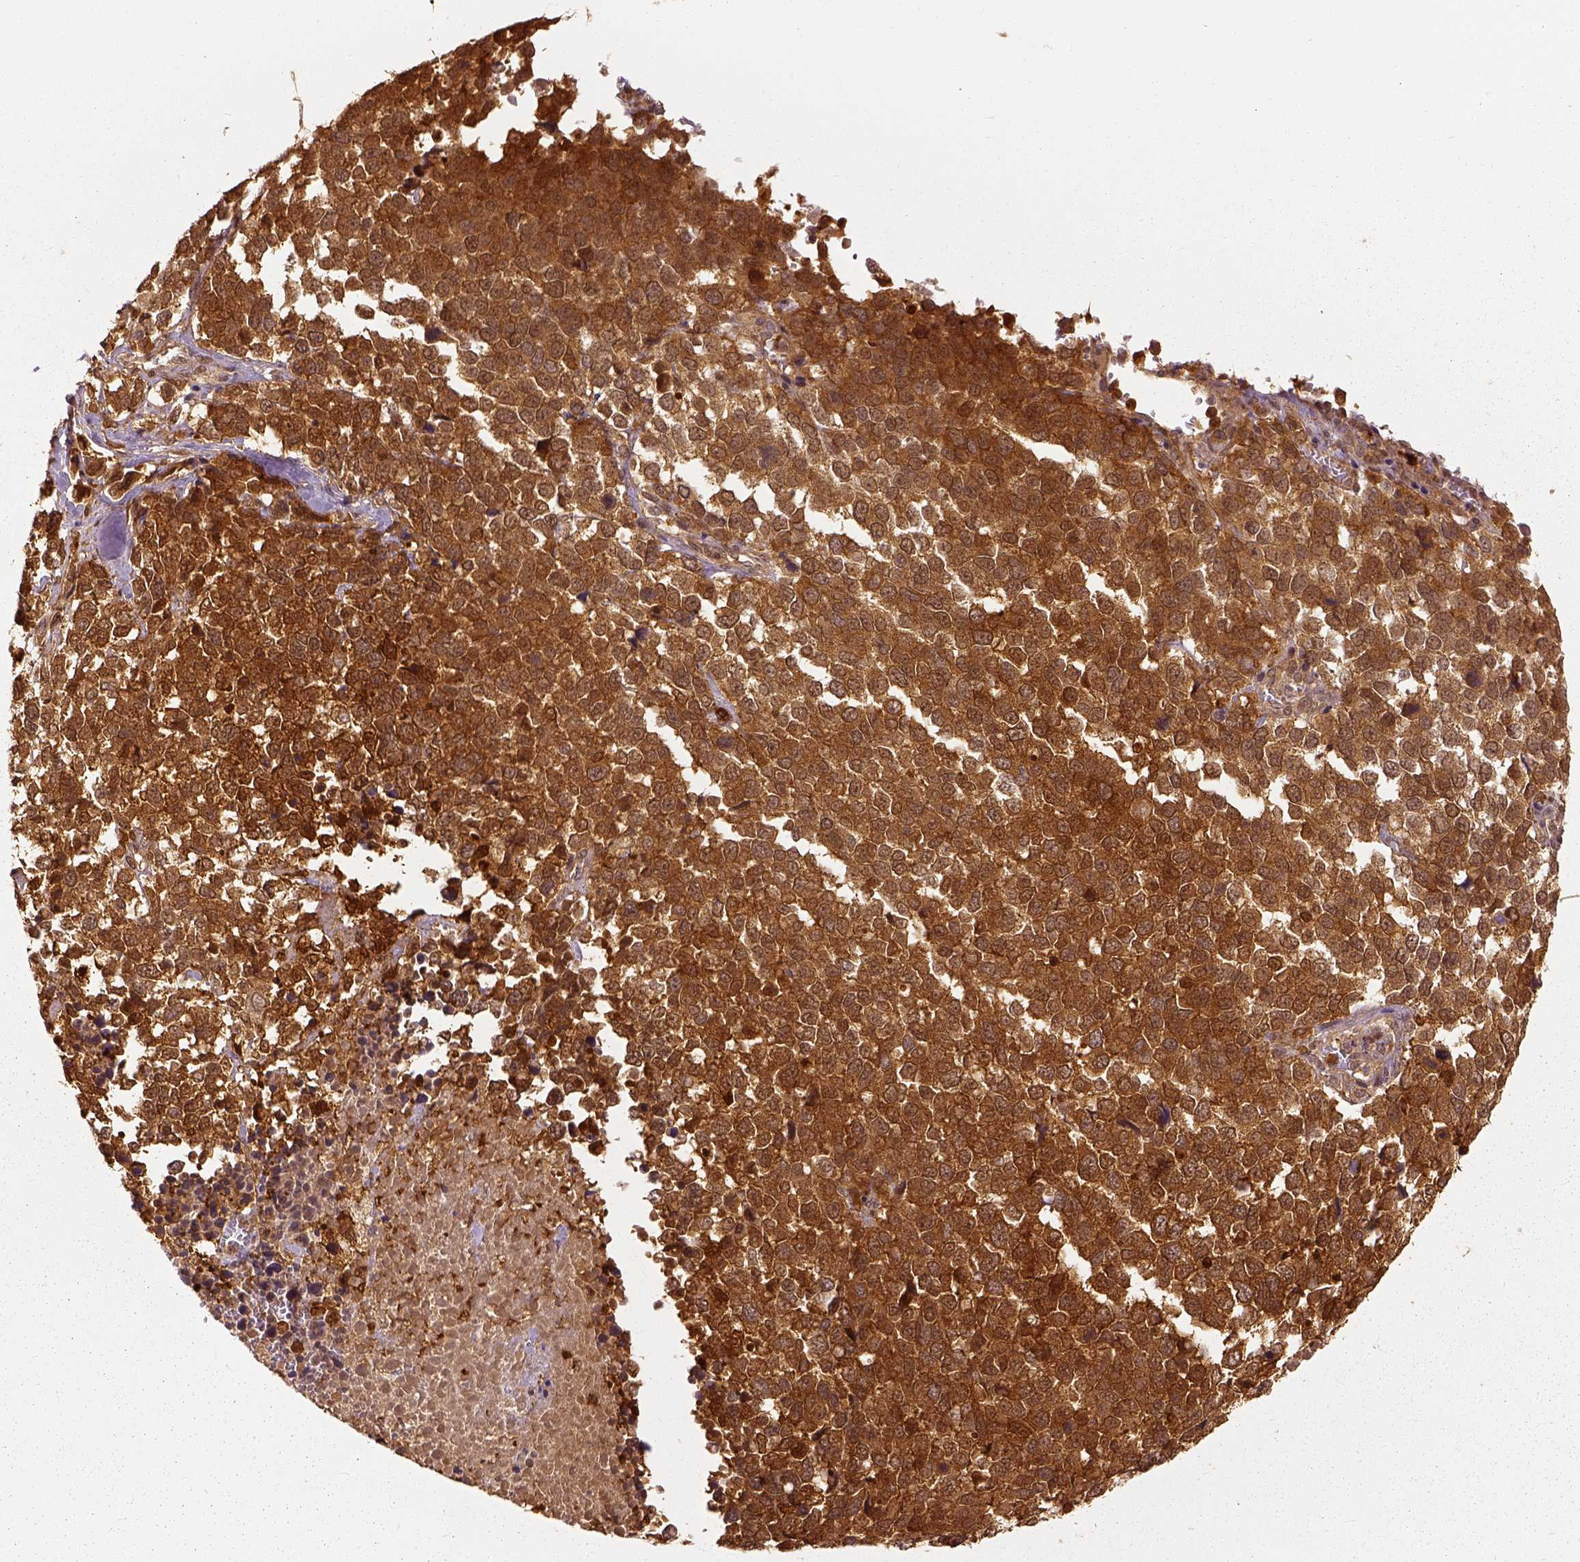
{"staining": {"intensity": "strong", "quantity": ">75%", "location": "cytoplasmic/membranous,nuclear"}, "tissue": "melanoma", "cell_type": "Tumor cells", "image_type": "cancer", "snomed": [{"axis": "morphology", "description": "Malignant melanoma, Metastatic site"}, {"axis": "topography", "description": "Skin"}], "caption": "IHC micrograph of neoplastic tissue: human malignant melanoma (metastatic site) stained using immunohistochemistry (IHC) displays high levels of strong protein expression localized specifically in the cytoplasmic/membranous and nuclear of tumor cells, appearing as a cytoplasmic/membranous and nuclear brown color.", "gene": "GPI", "patient": {"sex": "male", "age": 84}}